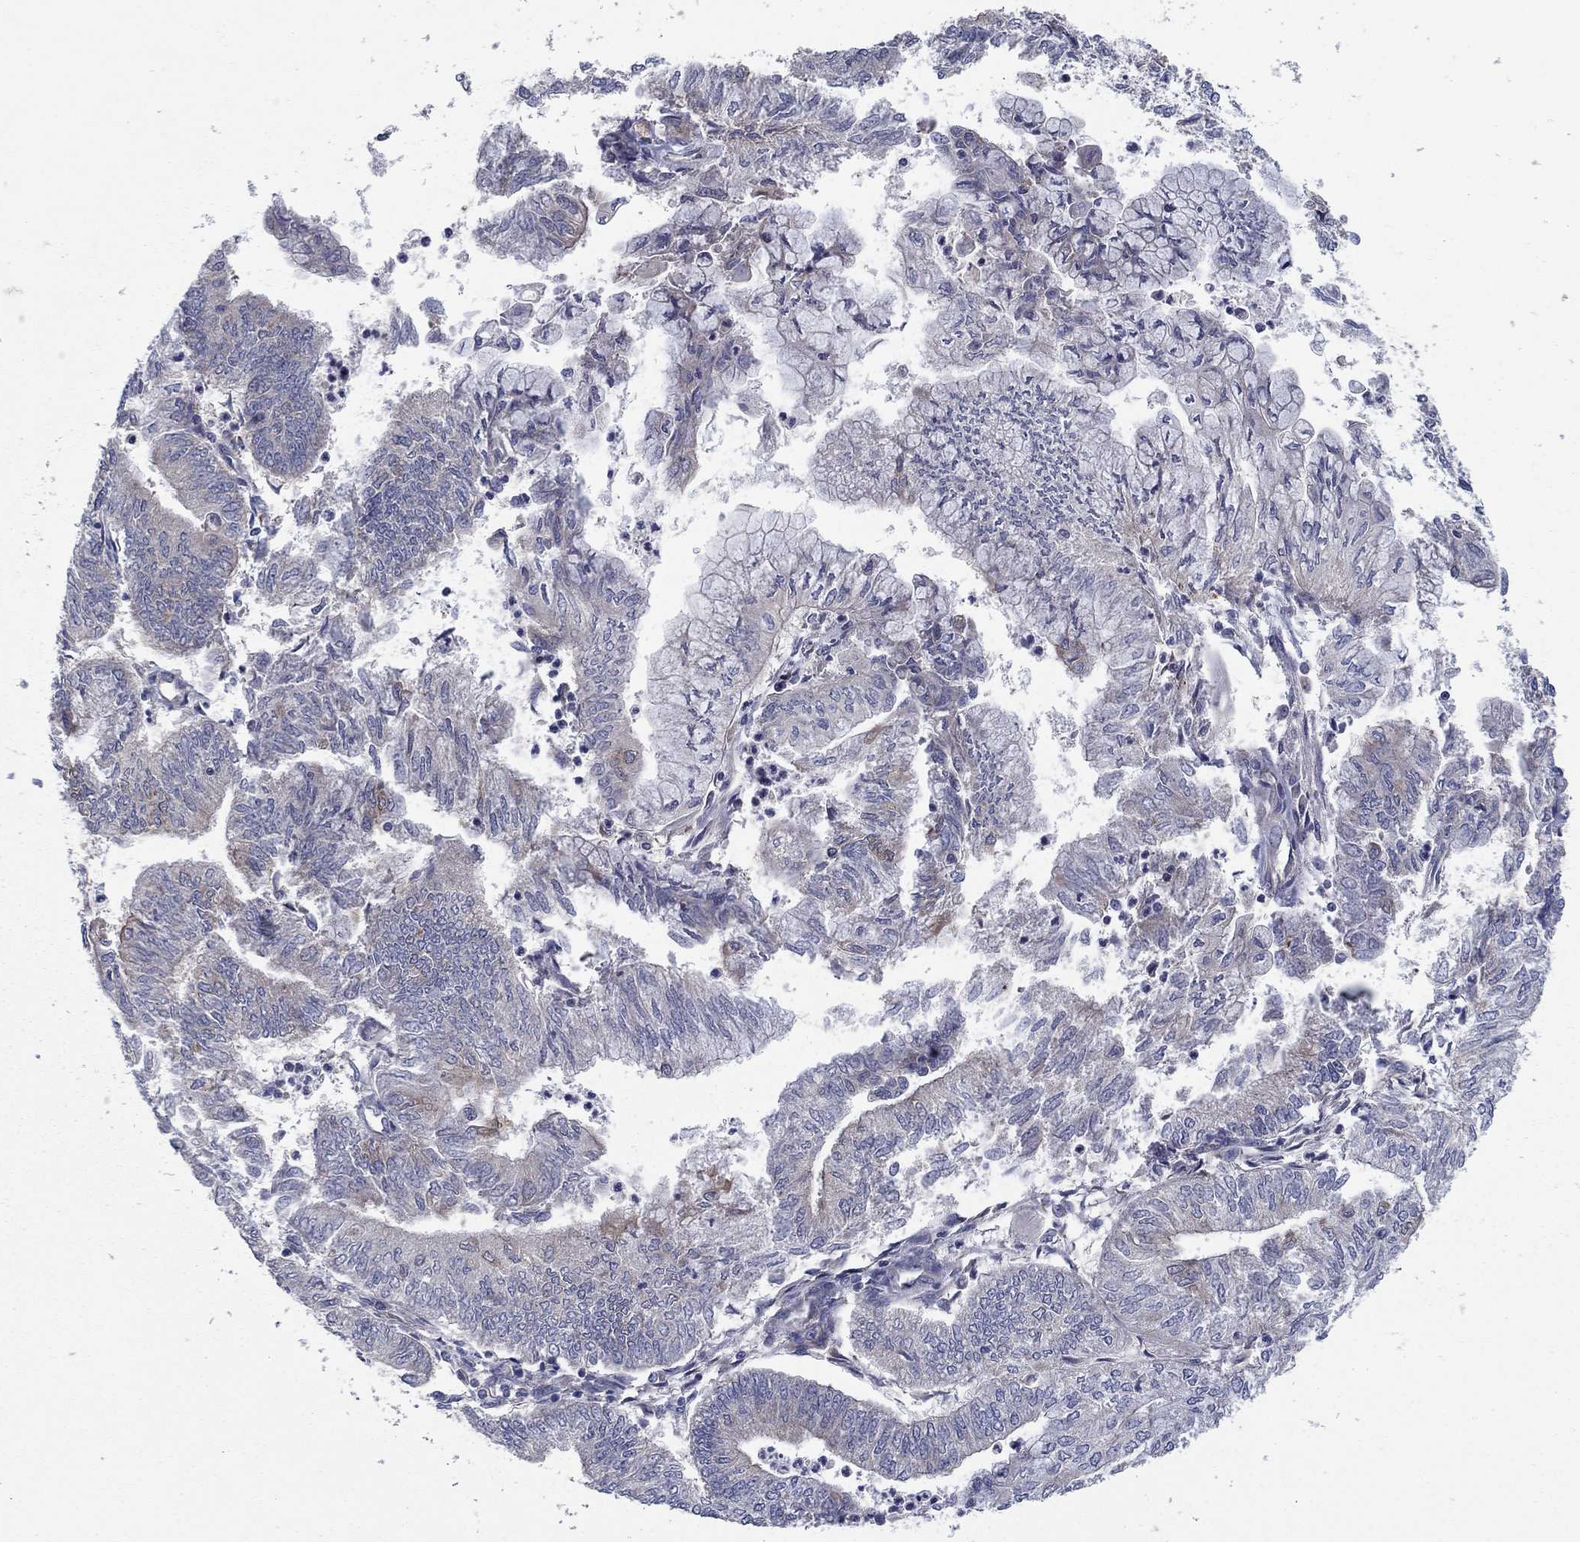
{"staining": {"intensity": "moderate", "quantity": "<25%", "location": "cytoplasmic/membranous"}, "tissue": "endometrial cancer", "cell_type": "Tumor cells", "image_type": "cancer", "snomed": [{"axis": "morphology", "description": "Adenocarcinoma, NOS"}, {"axis": "topography", "description": "Endometrium"}], "caption": "An image of endometrial cancer stained for a protein displays moderate cytoplasmic/membranous brown staining in tumor cells. Using DAB (3,3'-diaminobenzidine) (brown) and hematoxylin (blue) stains, captured at high magnification using brightfield microscopy.", "gene": "RNF123", "patient": {"sex": "female", "age": 59}}